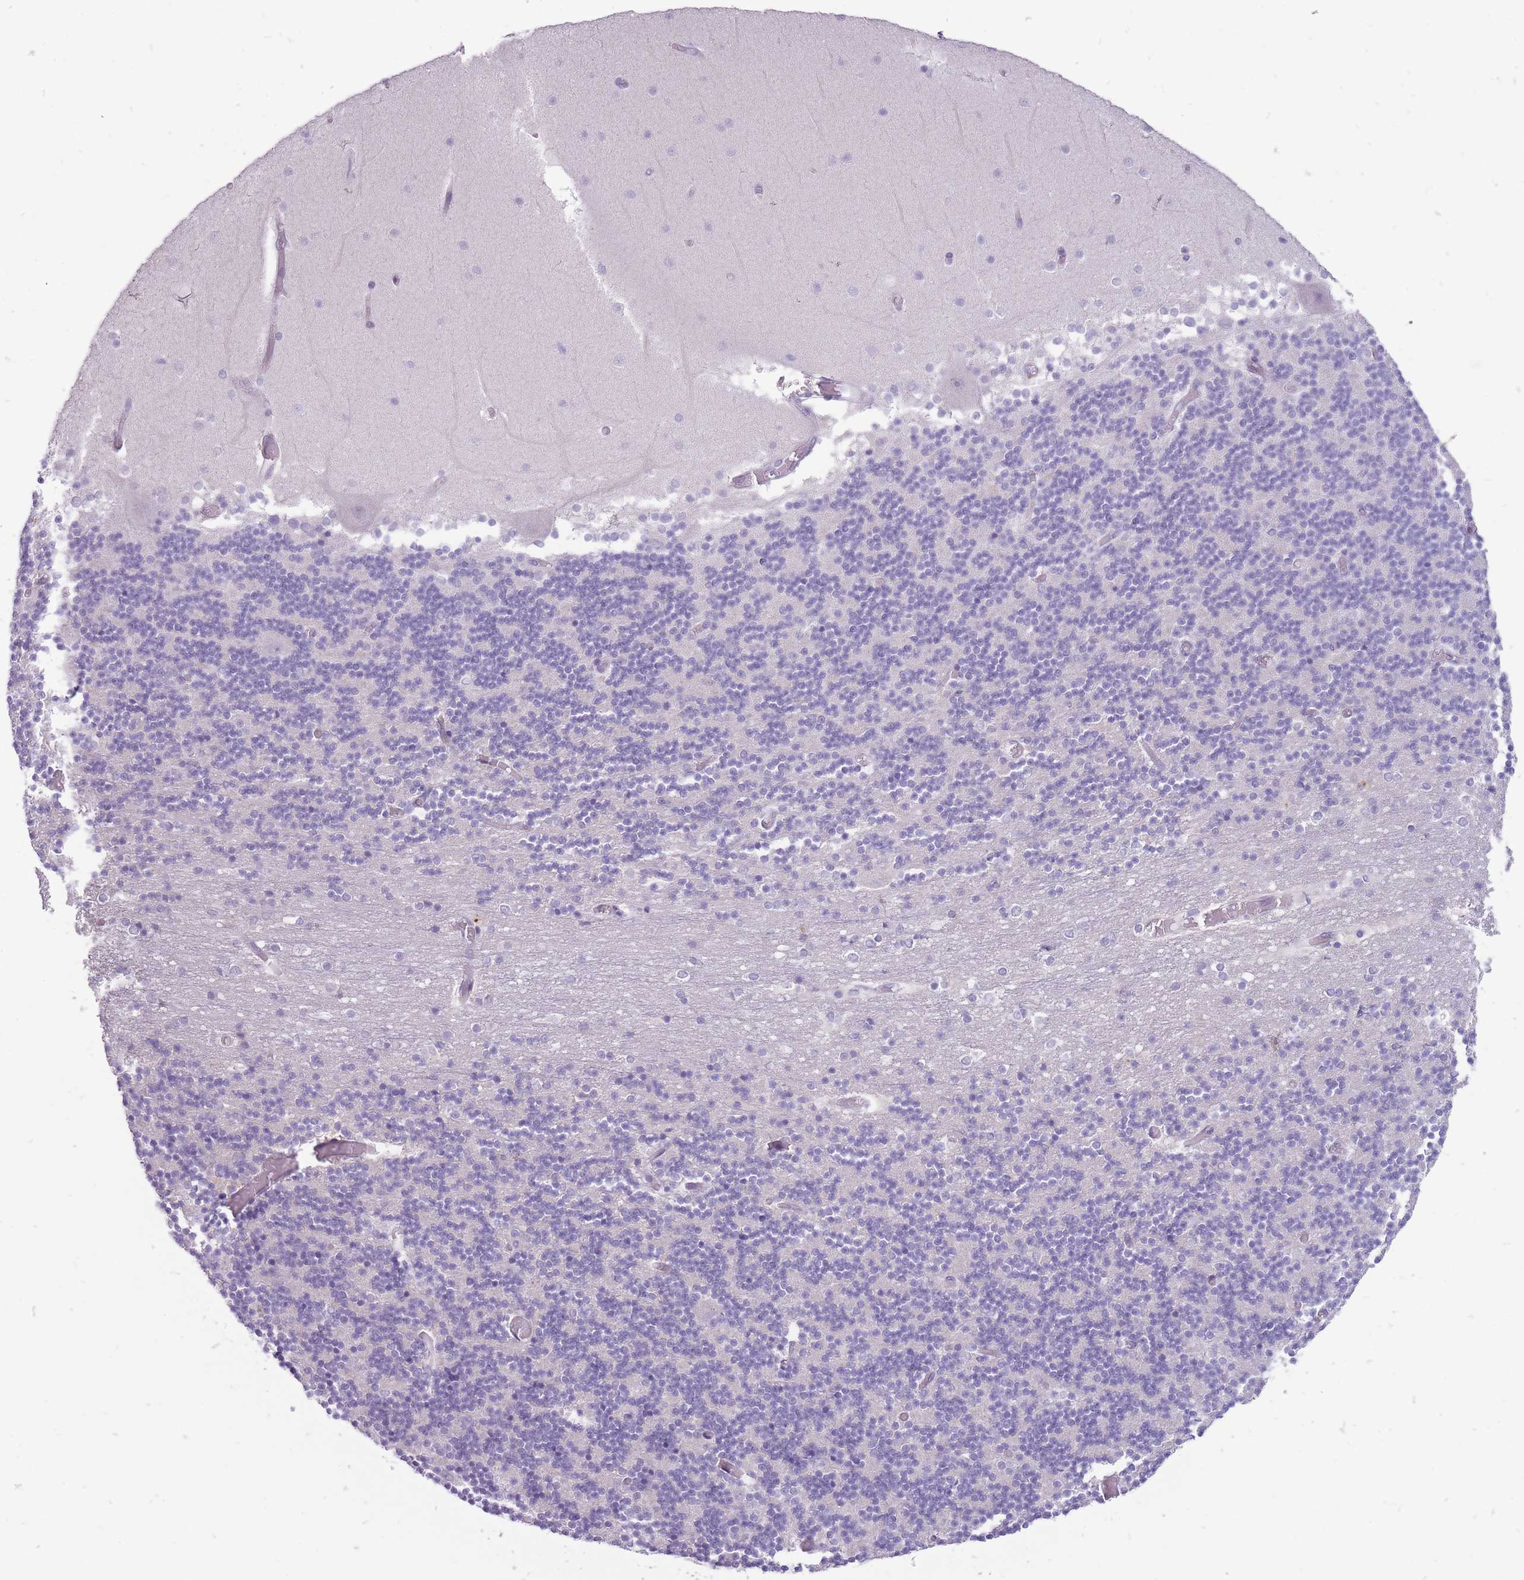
{"staining": {"intensity": "negative", "quantity": "none", "location": "none"}, "tissue": "cerebellum", "cell_type": "Cells in granular layer", "image_type": "normal", "snomed": [{"axis": "morphology", "description": "Normal tissue, NOS"}, {"axis": "topography", "description": "Cerebellum"}], "caption": "This is an immunohistochemistry (IHC) micrograph of benign cerebellum. There is no expression in cells in granular layer.", "gene": "ERICH4", "patient": {"sex": "female", "age": 28}}